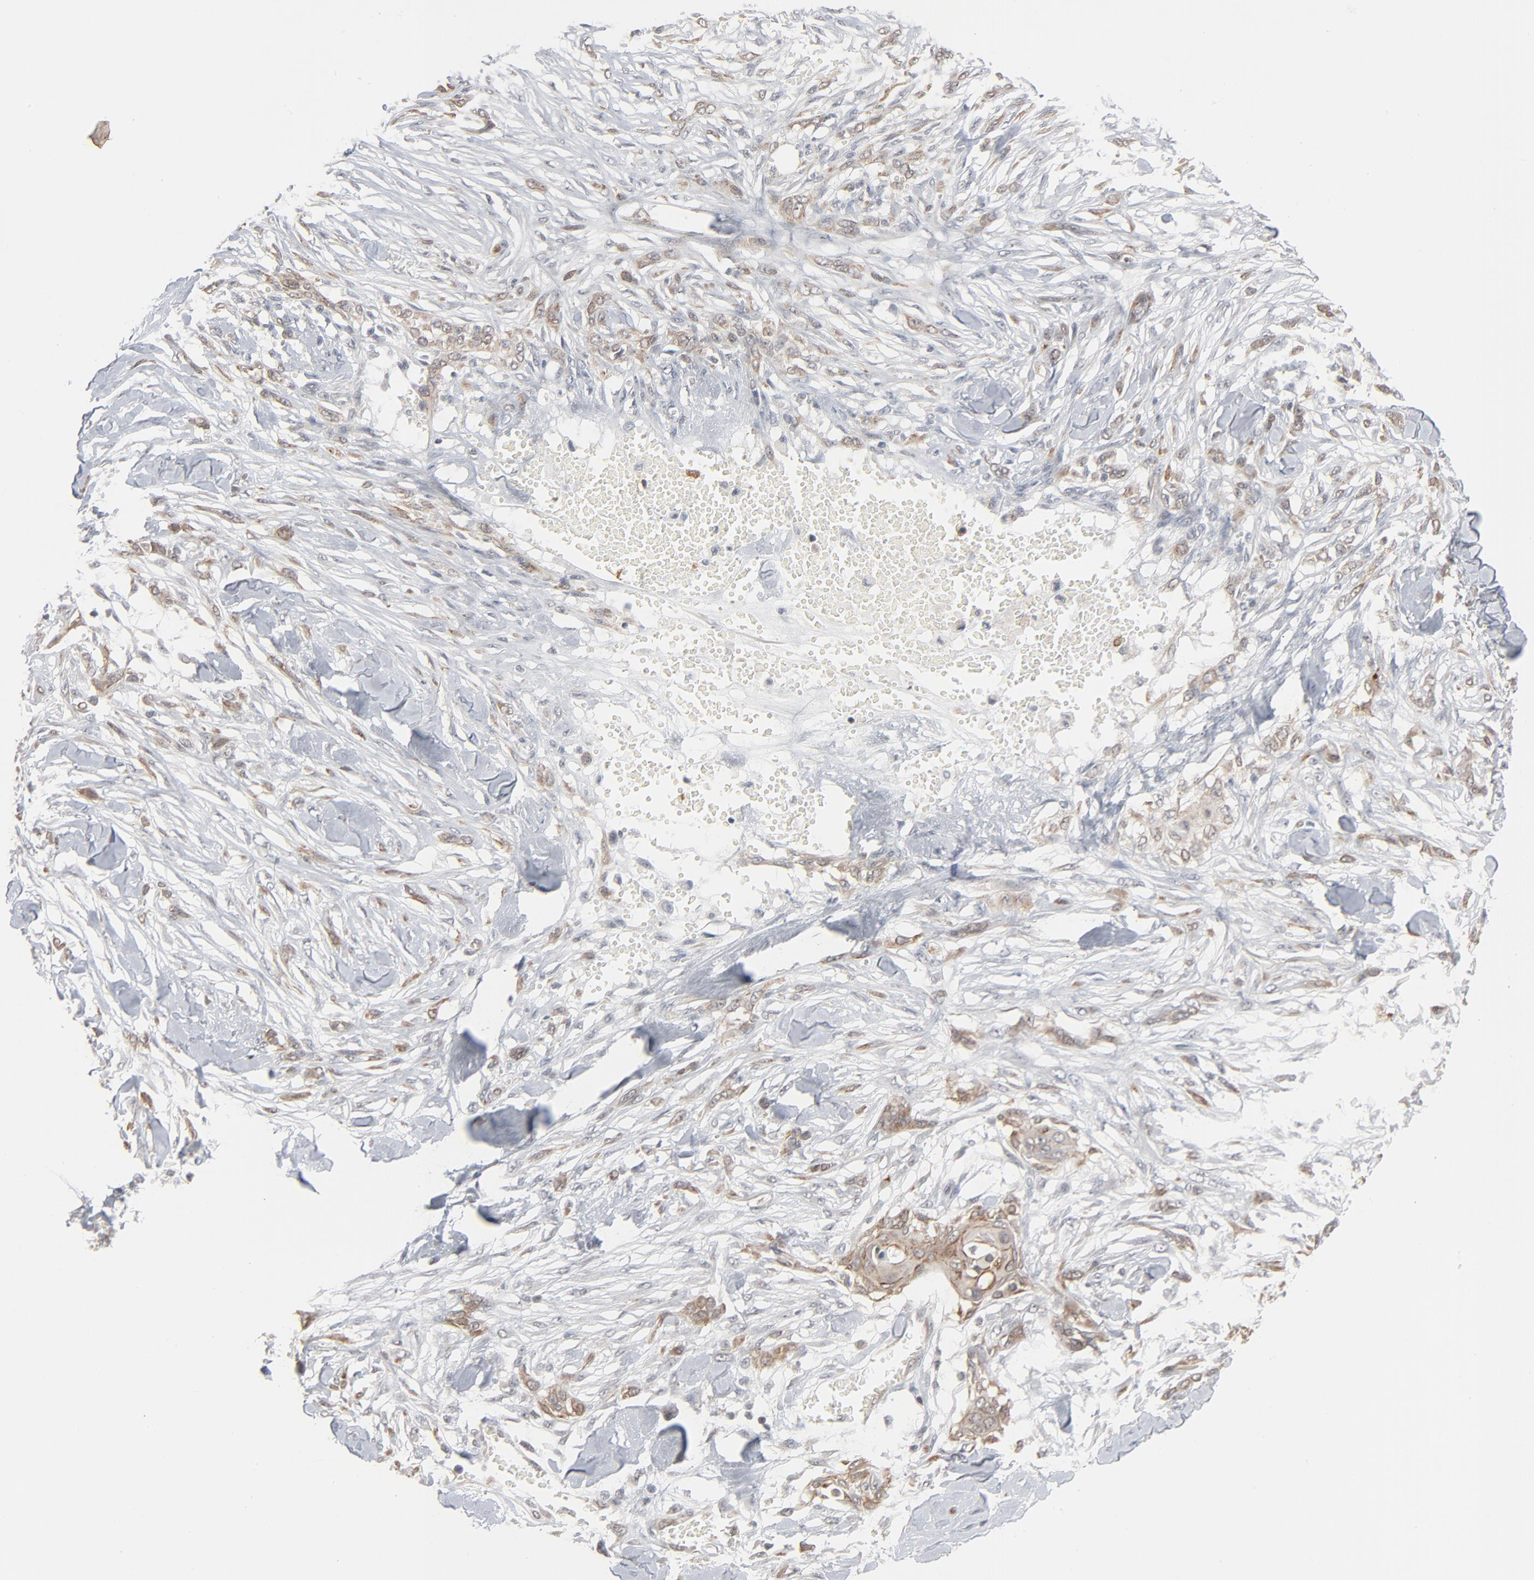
{"staining": {"intensity": "moderate", "quantity": ">75%", "location": "cytoplasmic/membranous"}, "tissue": "skin cancer", "cell_type": "Tumor cells", "image_type": "cancer", "snomed": [{"axis": "morphology", "description": "Normal tissue, NOS"}, {"axis": "morphology", "description": "Squamous cell carcinoma, NOS"}, {"axis": "topography", "description": "Skin"}], "caption": "Protein expression by immunohistochemistry (IHC) exhibits moderate cytoplasmic/membranous staining in about >75% of tumor cells in squamous cell carcinoma (skin).", "gene": "ITPR3", "patient": {"sex": "female", "age": 59}}